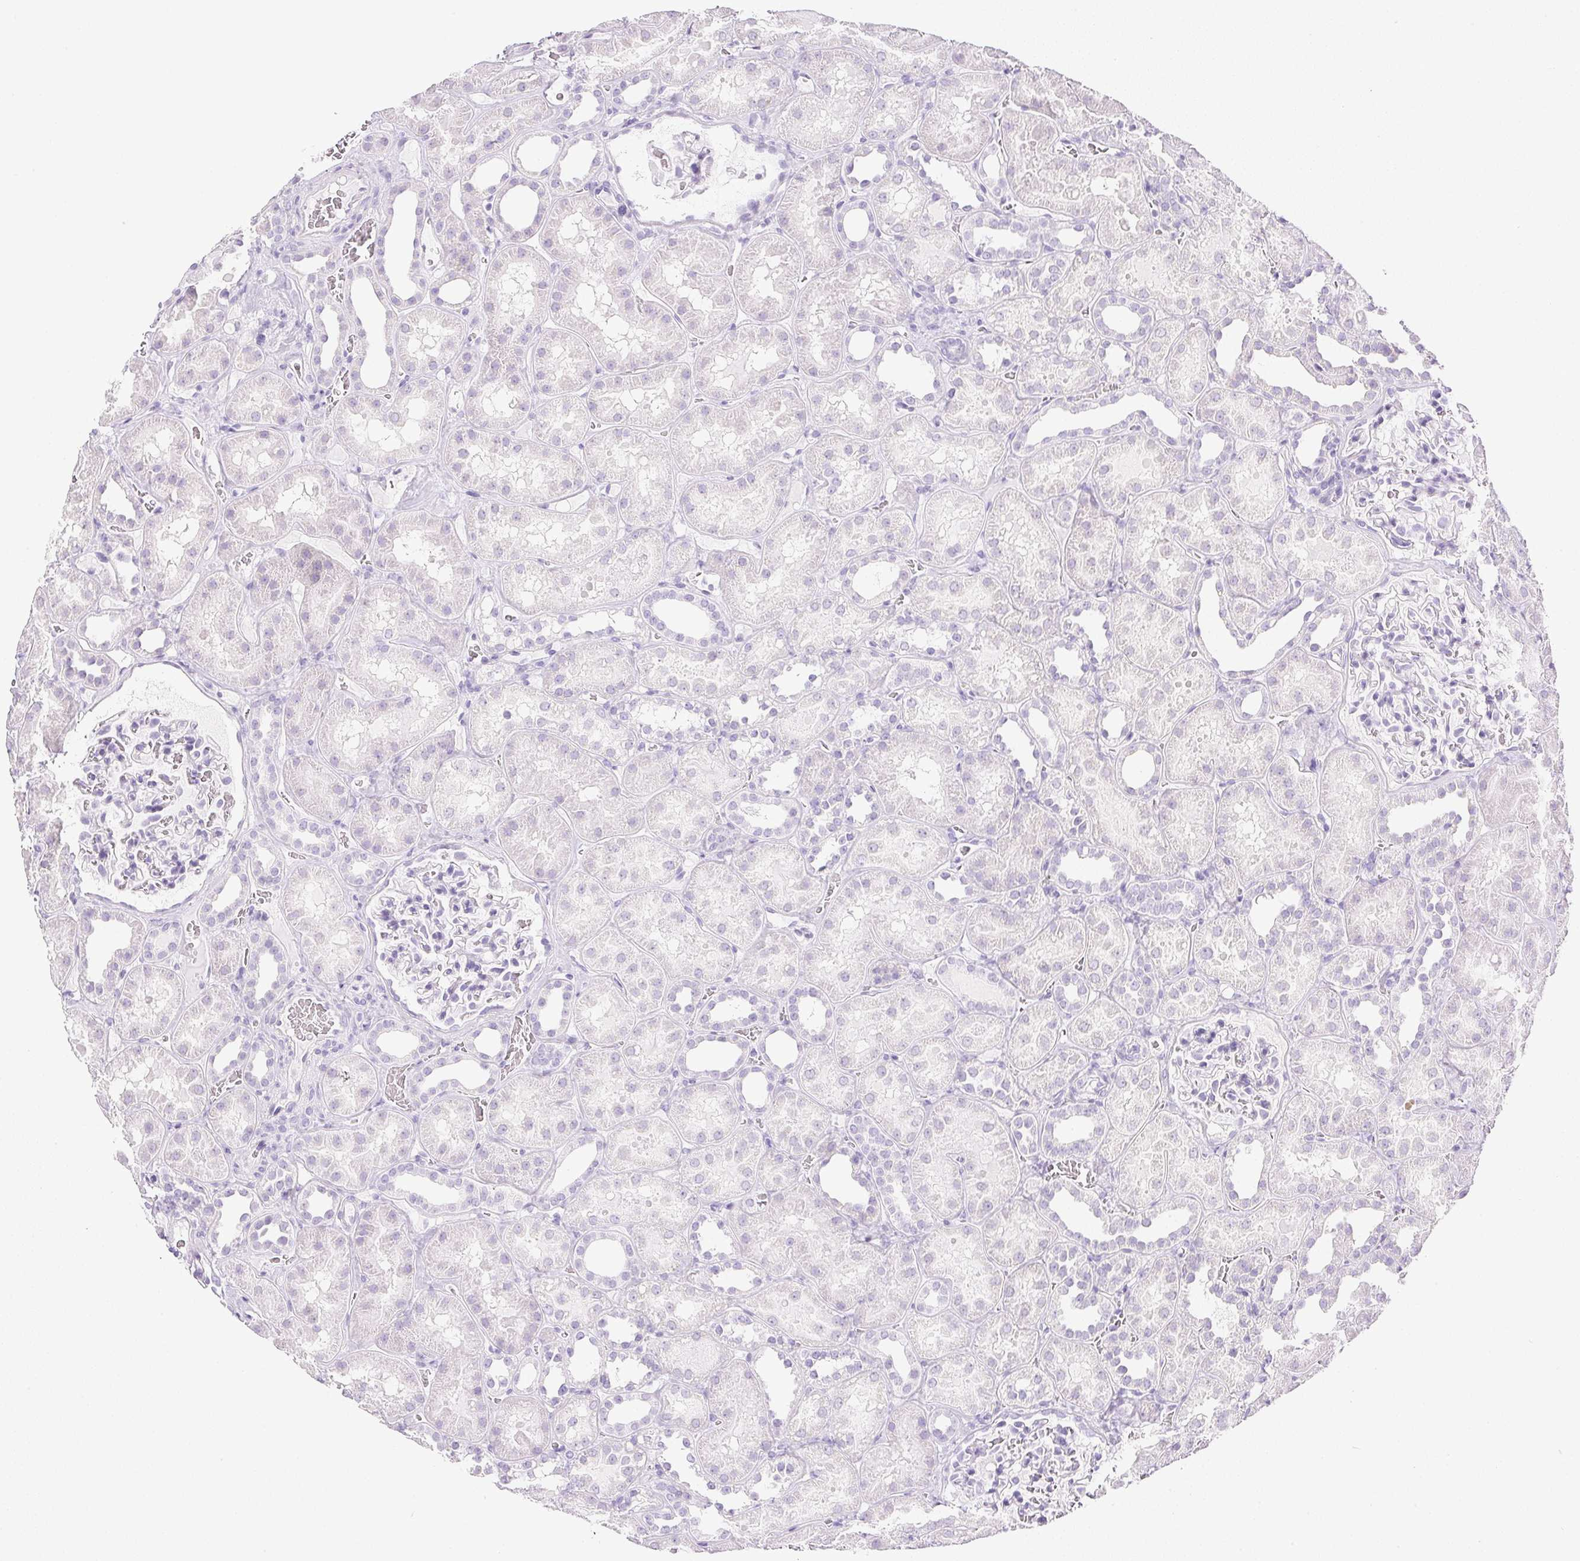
{"staining": {"intensity": "negative", "quantity": "none", "location": "none"}, "tissue": "kidney", "cell_type": "Cells in glomeruli", "image_type": "normal", "snomed": [{"axis": "morphology", "description": "Normal tissue, NOS"}, {"axis": "topography", "description": "Kidney"}], "caption": "Immunohistochemistry photomicrograph of unremarkable kidney: kidney stained with DAB displays no significant protein staining in cells in glomeruli.", "gene": "CPB1", "patient": {"sex": "female", "age": 41}}